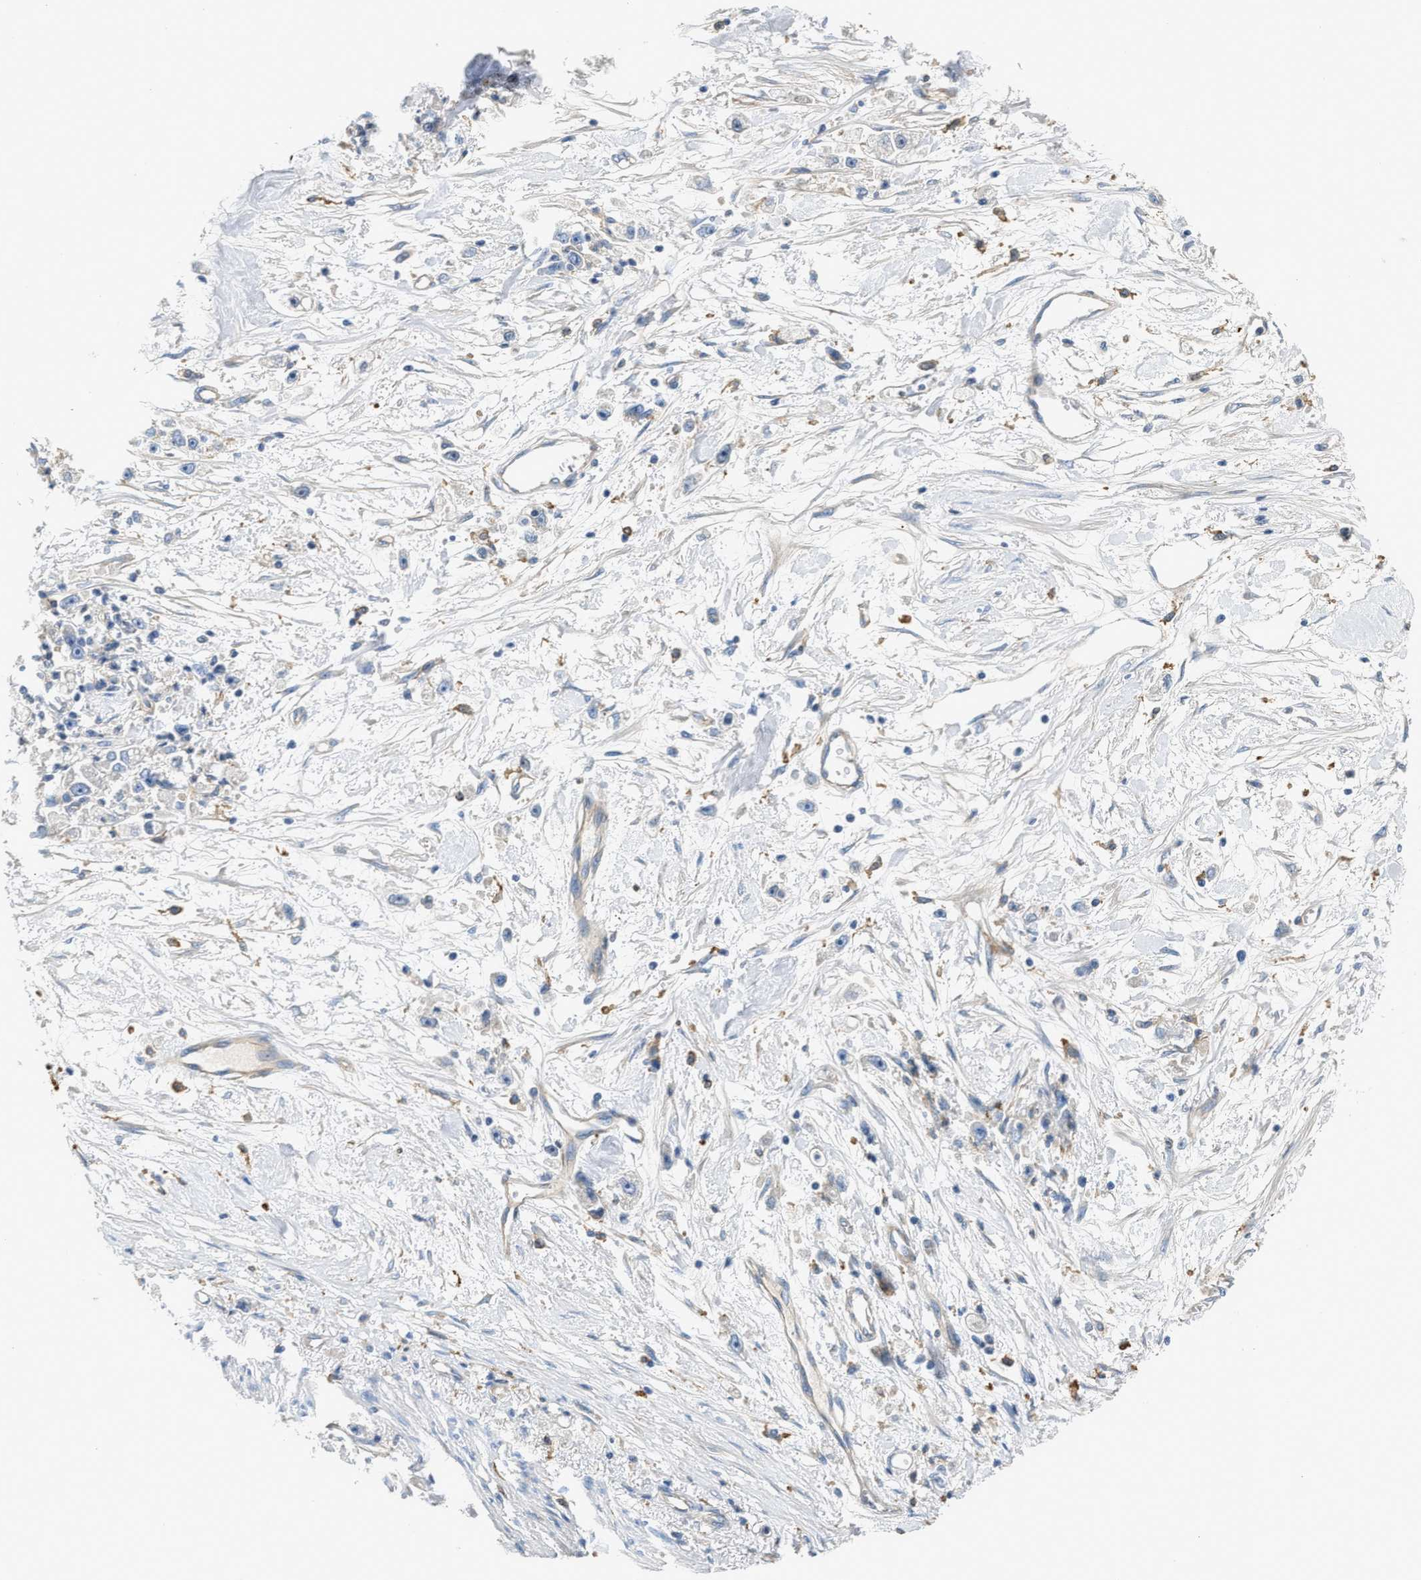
{"staining": {"intensity": "negative", "quantity": "none", "location": "none"}, "tissue": "stomach cancer", "cell_type": "Tumor cells", "image_type": "cancer", "snomed": [{"axis": "morphology", "description": "Adenocarcinoma, NOS"}, {"axis": "topography", "description": "Stomach"}], "caption": "Tumor cells are negative for brown protein staining in adenocarcinoma (stomach). (DAB (3,3'-diaminobenzidine) immunohistochemistry with hematoxylin counter stain).", "gene": "NSUN7", "patient": {"sex": "female", "age": 59}}